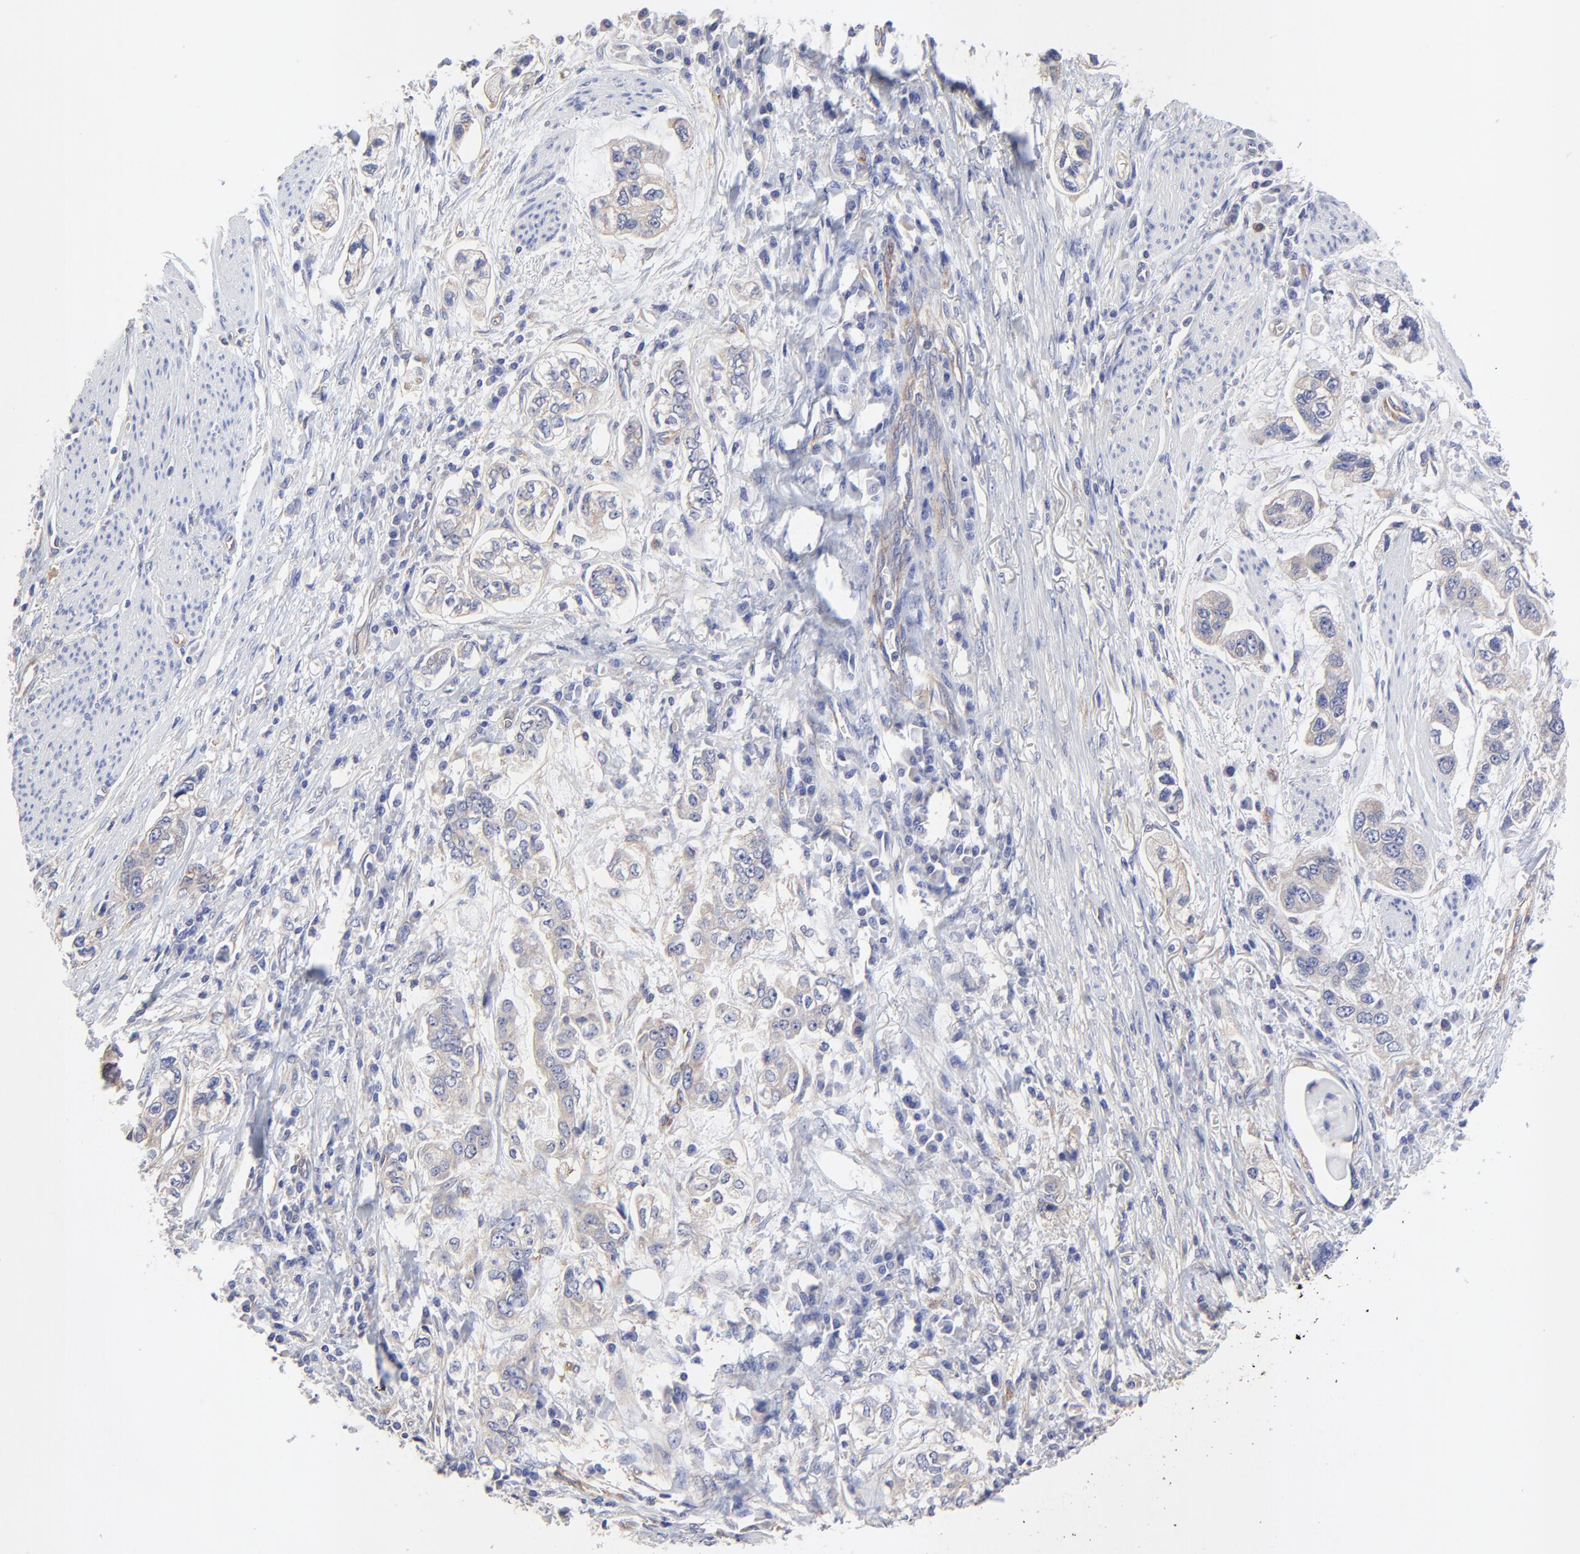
{"staining": {"intensity": "weak", "quantity": "<25%", "location": "cytoplasmic/membranous"}, "tissue": "stomach cancer", "cell_type": "Tumor cells", "image_type": "cancer", "snomed": [{"axis": "morphology", "description": "Adenocarcinoma, NOS"}, {"axis": "topography", "description": "Stomach, lower"}], "caption": "This is a image of immunohistochemistry staining of stomach adenocarcinoma, which shows no staining in tumor cells. (Brightfield microscopy of DAB immunohistochemistry at high magnification).", "gene": "SULF2", "patient": {"sex": "female", "age": 93}}